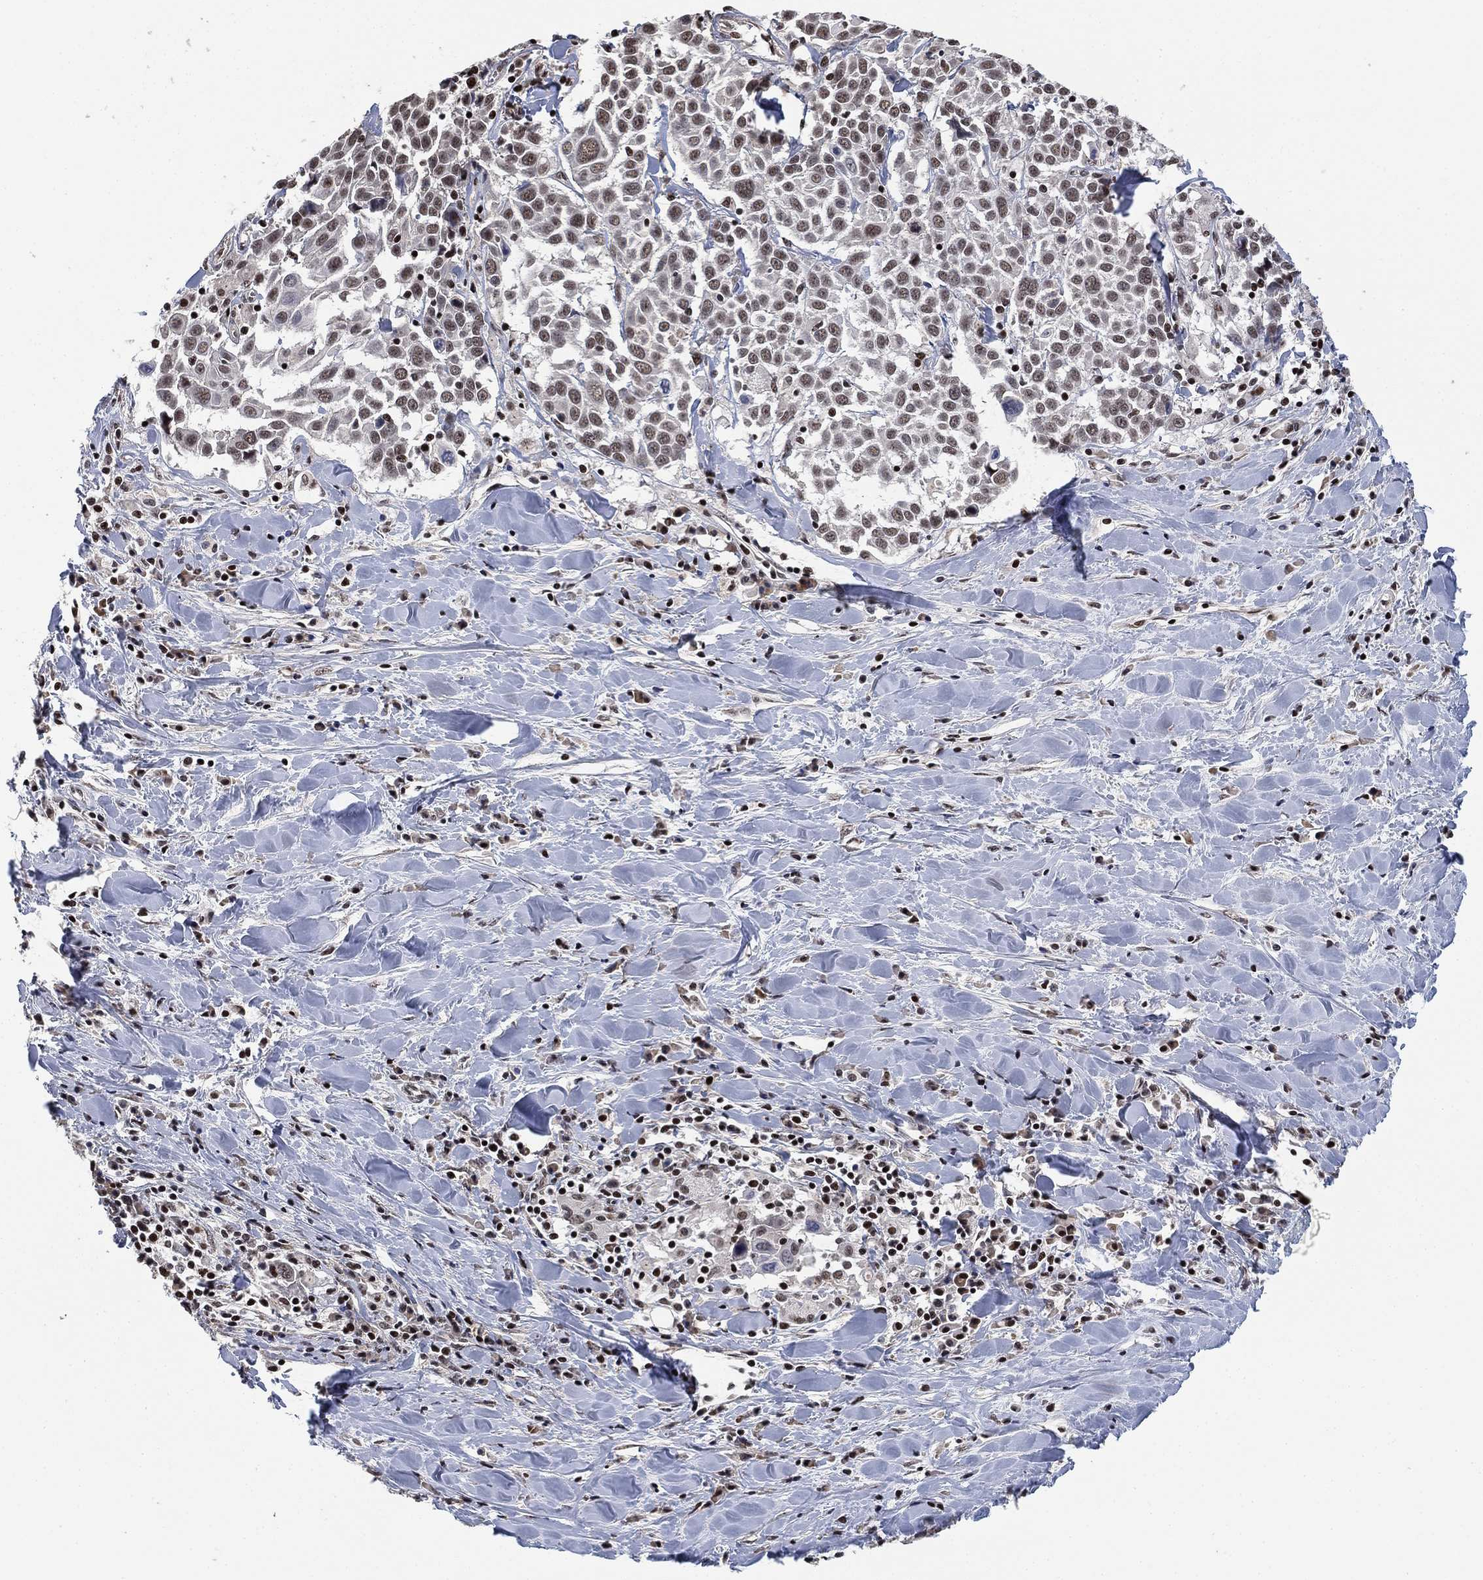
{"staining": {"intensity": "weak", "quantity": "25%-75%", "location": "nuclear"}, "tissue": "lung cancer", "cell_type": "Tumor cells", "image_type": "cancer", "snomed": [{"axis": "morphology", "description": "Squamous cell carcinoma, NOS"}, {"axis": "topography", "description": "Lung"}], "caption": "IHC (DAB) staining of human squamous cell carcinoma (lung) reveals weak nuclear protein staining in approximately 25%-75% of tumor cells. (DAB (3,3'-diaminobenzidine) = brown stain, brightfield microscopy at high magnification).", "gene": "ZSCAN30", "patient": {"sex": "male", "age": 57}}